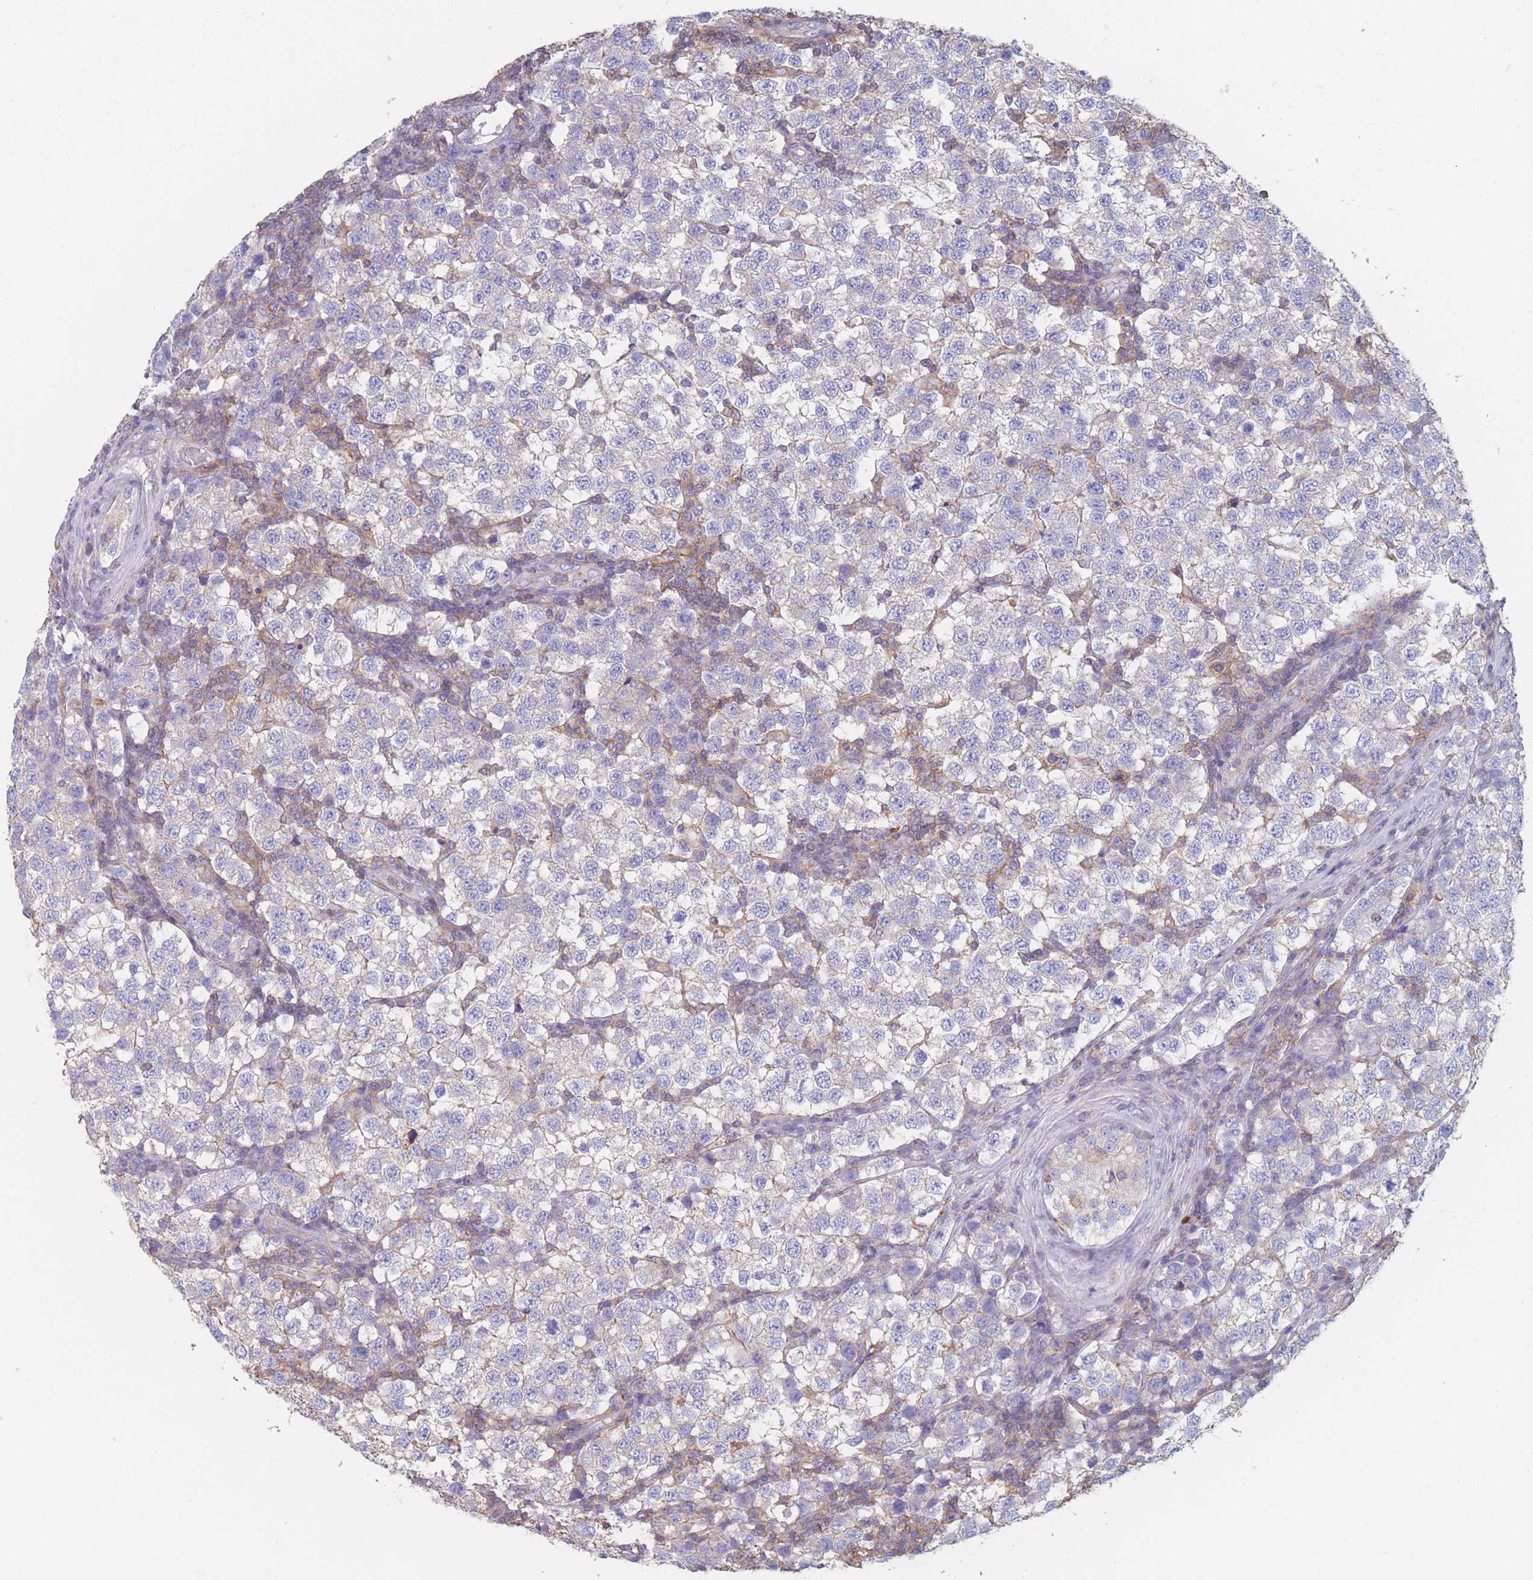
{"staining": {"intensity": "negative", "quantity": "none", "location": "none"}, "tissue": "testis cancer", "cell_type": "Tumor cells", "image_type": "cancer", "snomed": [{"axis": "morphology", "description": "Seminoma, NOS"}, {"axis": "topography", "description": "Testis"}], "caption": "DAB immunohistochemical staining of human testis cancer displays no significant positivity in tumor cells.", "gene": "ADH1A", "patient": {"sex": "male", "age": 34}}